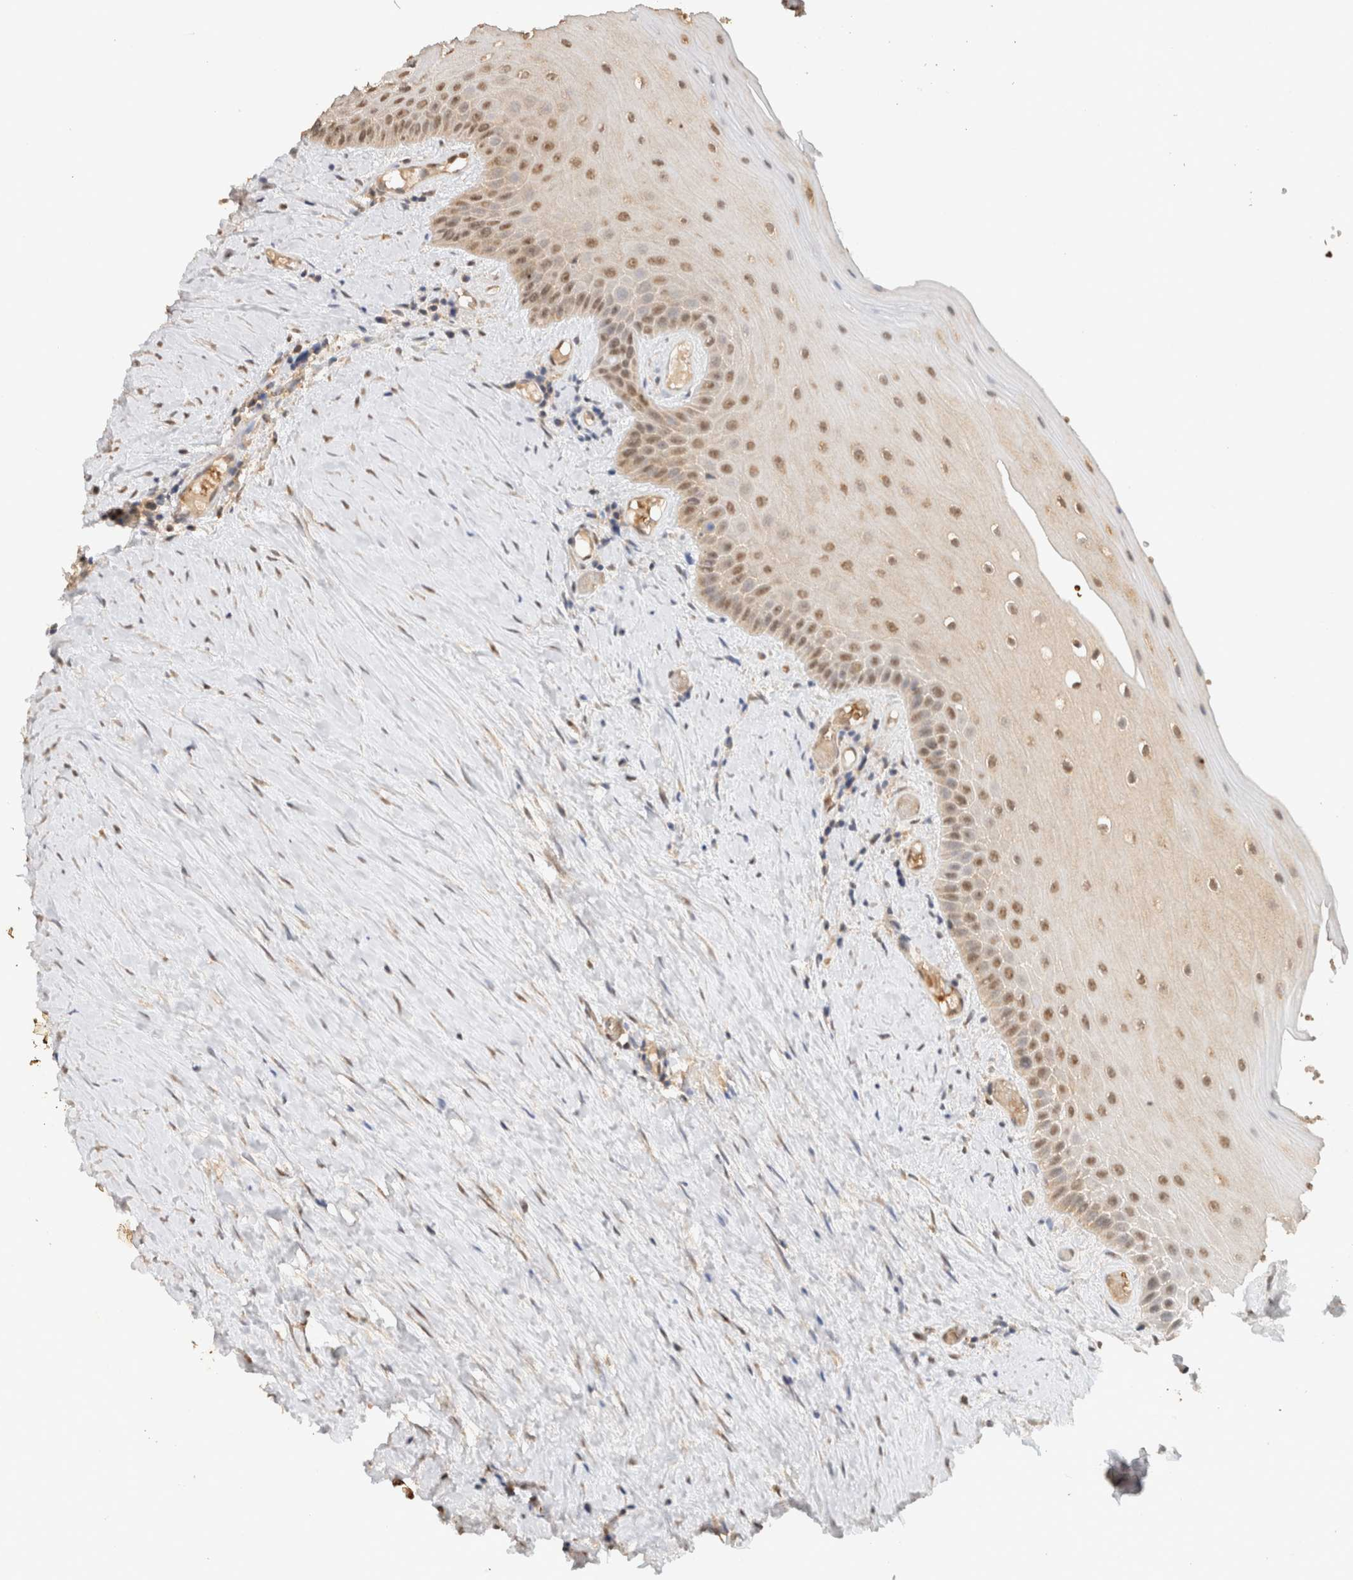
{"staining": {"intensity": "moderate", "quantity": ">75%", "location": "nuclear"}, "tissue": "oral mucosa", "cell_type": "Squamous epithelial cells", "image_type": "normal", "snomed": [{"axis": "morphology", "description": "Normal tissue, NOS"}, {"axis": "topography", "description": "Skeletal muscle"}, {"axis": "topography", "description": "Oral tissue"}, {"axis": "topography", "description": "Peripheral nerve tissue"}], "caption": "Protein staining displays moderate nuclear expression in approximately >75% of squamous epithelial cells in unremarkable oral mucosa. The staining was performed using DAB (3,3'-diaminobenzidine) to visualize the protein expression in brown, while the nuclei were stained in blue with hematoxylin (Magnification: 20x).", "gene": "CA13", "patient": {"sex": "female", "age": 84}}